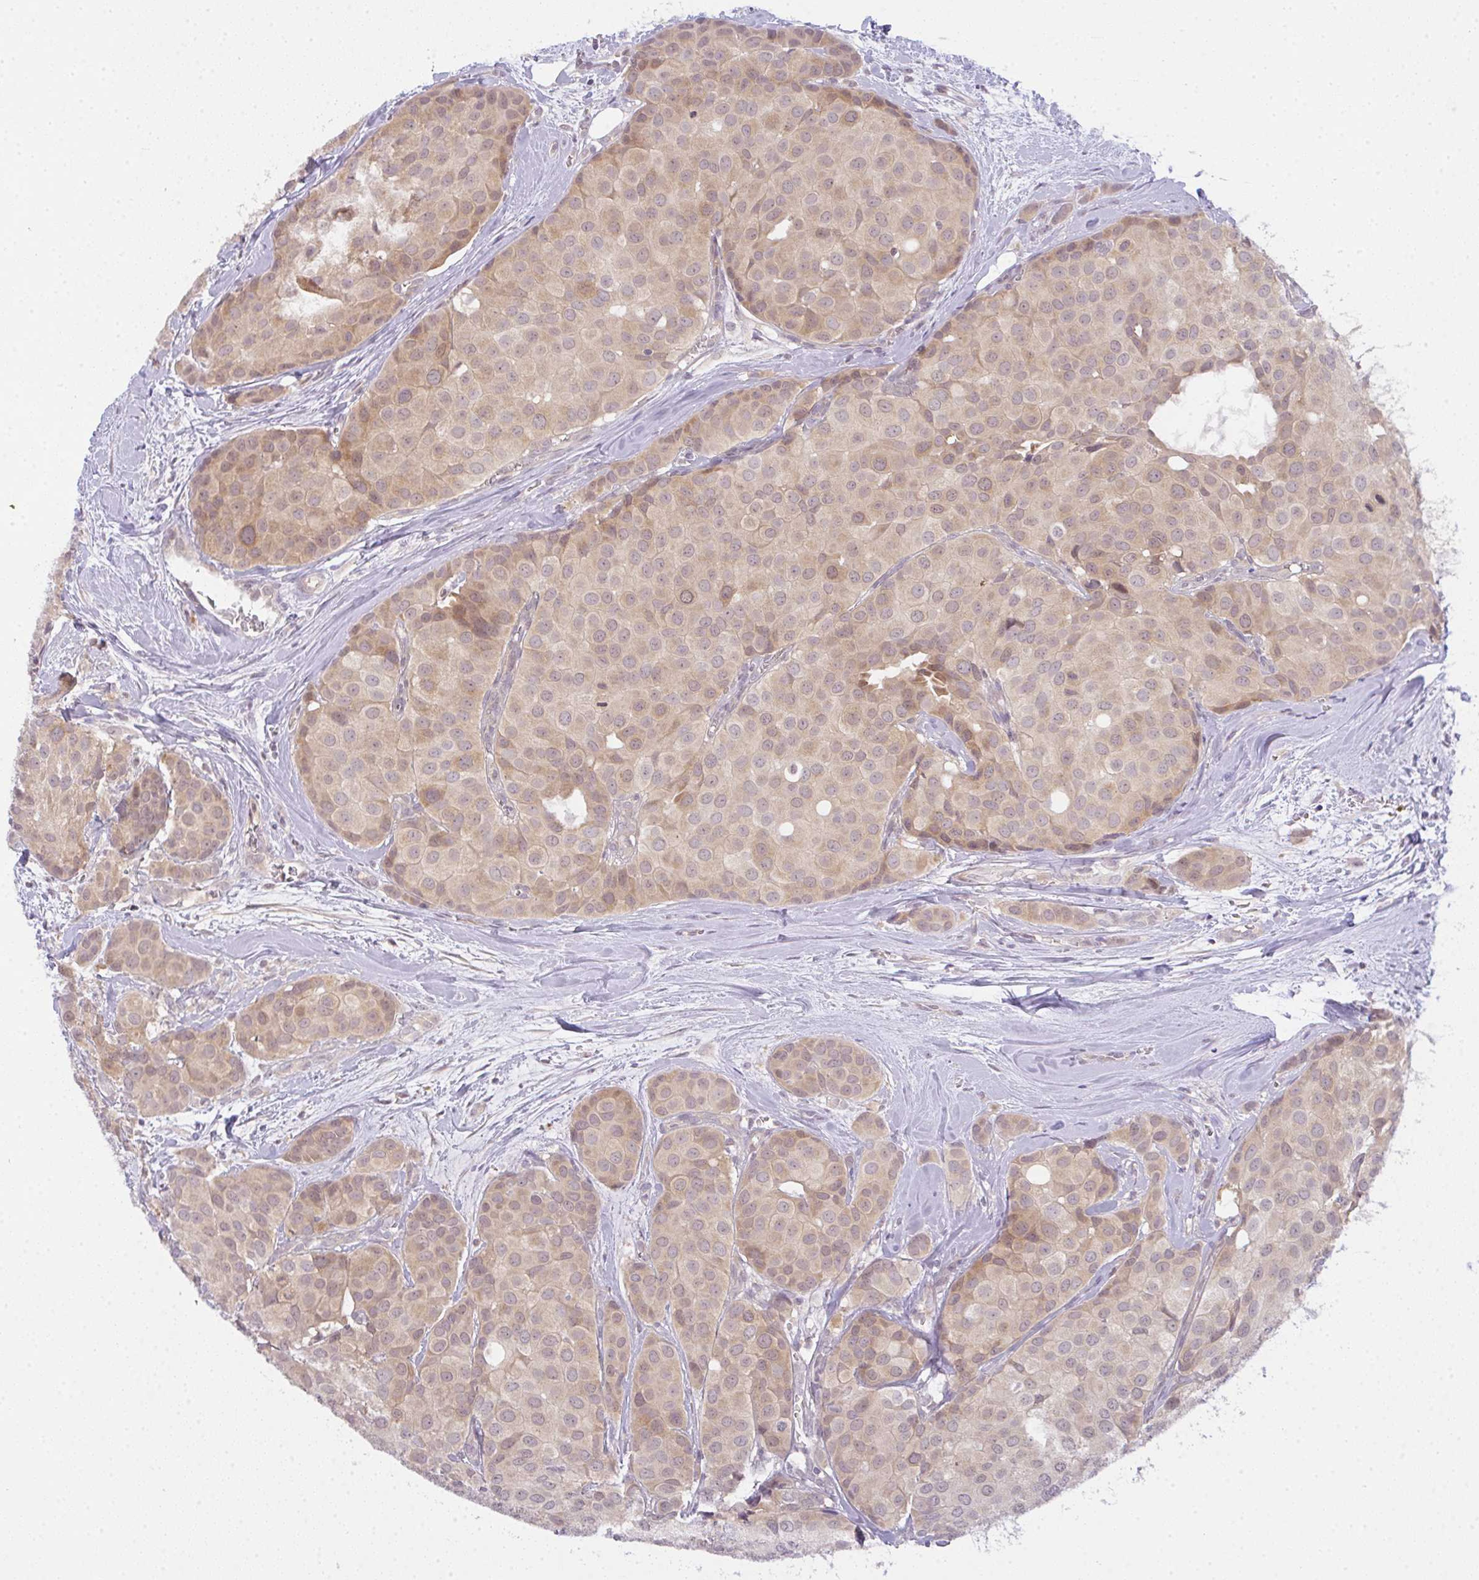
{"staining": {"intensity": "weak", "quantity": "<25%", "location": "cytoplasmic/membranous"}, "tissue": "breast cancer", "cell_type": "Tumor cells", "image_type": "cancer", "snomed": [{"axis": "morphology", "description": "Duct carcinoma"}, {"axis": "topography", "description": "Breast"}], "caption": "Tumor cells are negative for brown protein staining in invasive ductal carcinoma (breast). (DAB immunohistochemistry visualized using brightfield microscopy, high magnification).", "gene": "CSE1L", "patient": {"sex": "female", "age": 70}}